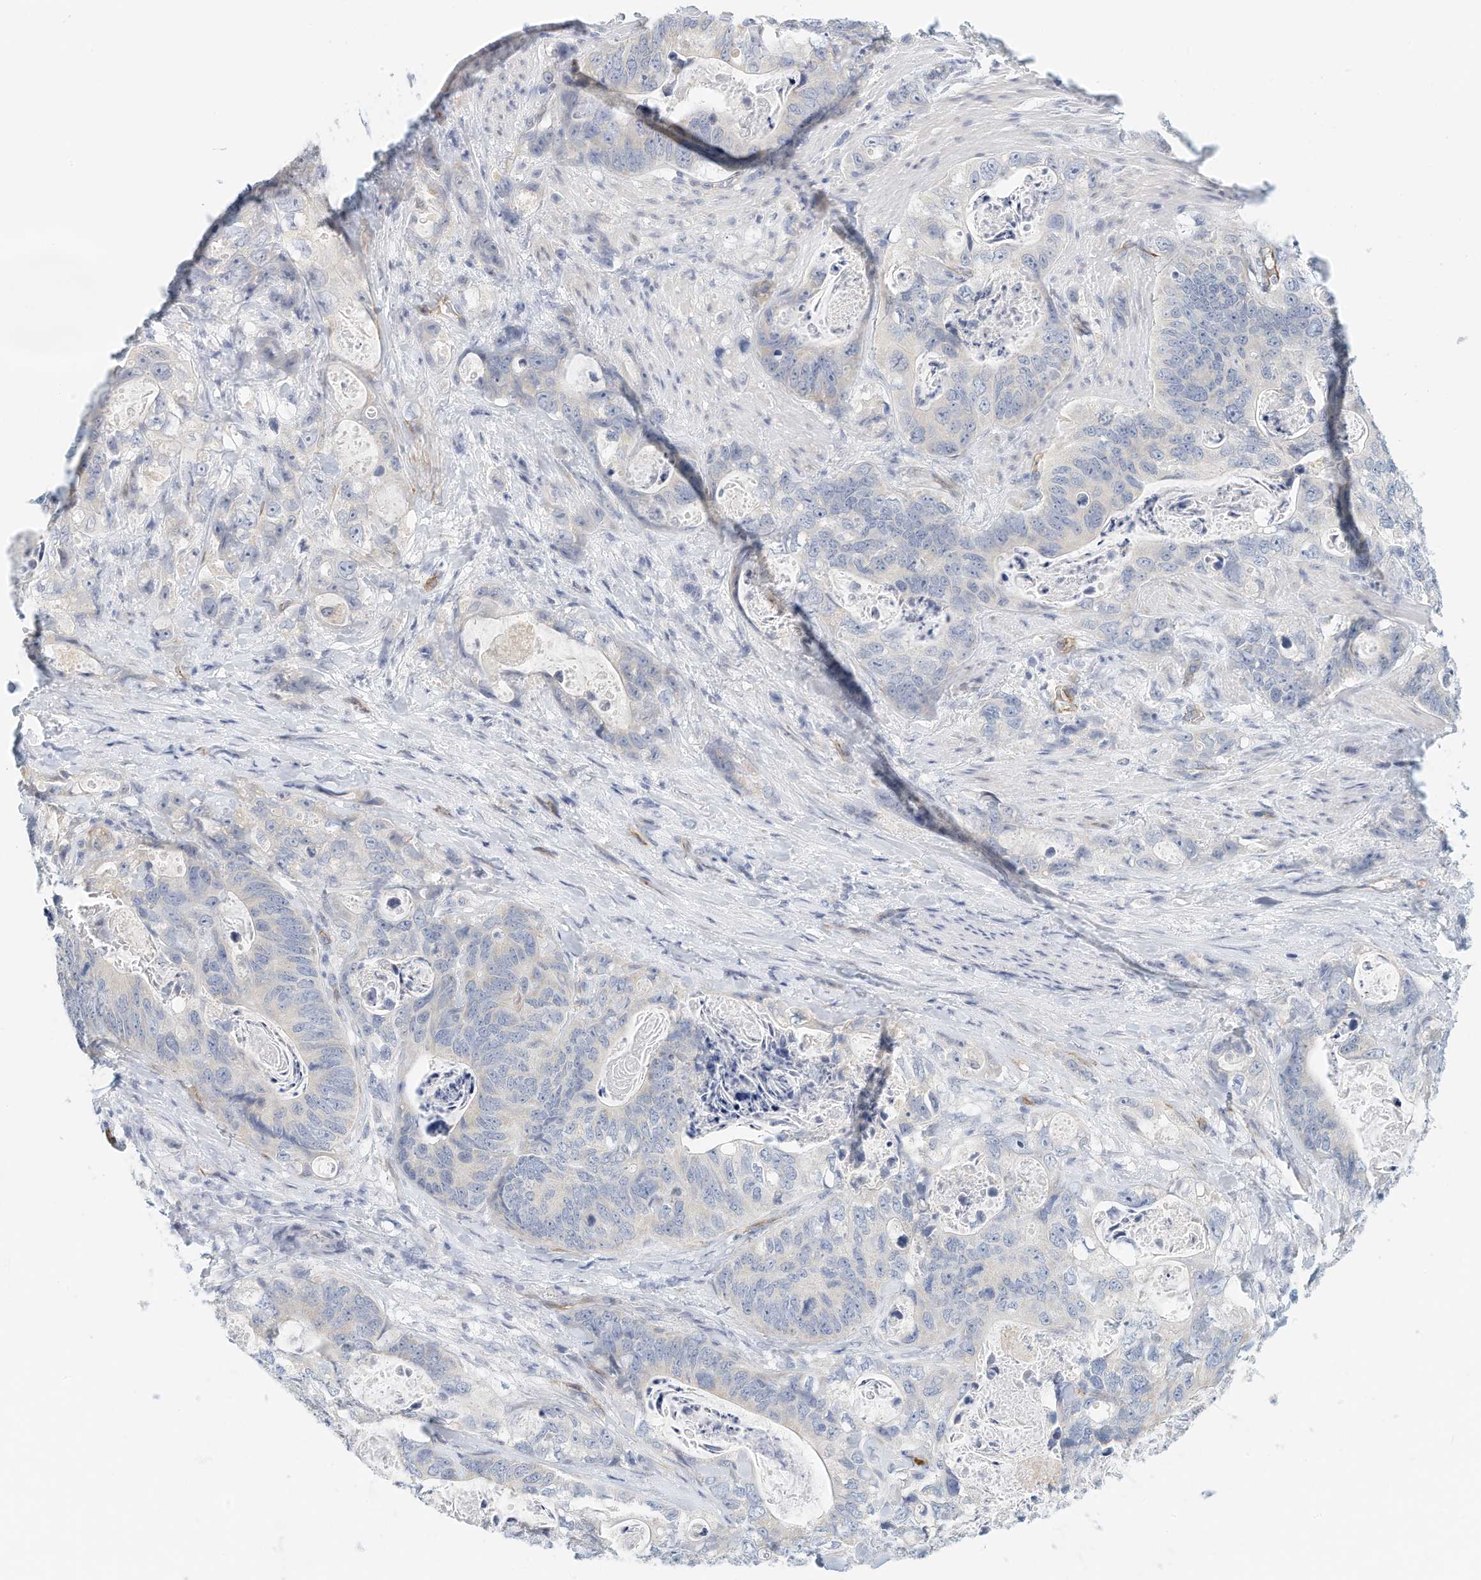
{"staining": {"intensity": "negative", "quantity": "none", "location": "none"}, "tissue": "stomach cancer", "cell_type": "Tumor cells", "image_type": "cancer", "snomed": [{"axis": "morphology", "description": "Normal tissue, NOS"}, {"axis": "morphology", "description": "Adenocarcinoma, NOS"}, {"axis": "topography", "description": "Stomach"}], "caption": "DAB immunohistochemical staining of stomach cancer (adenocarcinoma) demonstrates no significant staining in tumor cells. The staining was performed using DAB (3,3'-diaminobenzidine) to visualize the protein expression in brown, while the nuclei were stained in blue with hematoxylin (Magnification: 20x).", "gene": "ARHGAP28", "patient": {"sex": "female", "age": 89}}